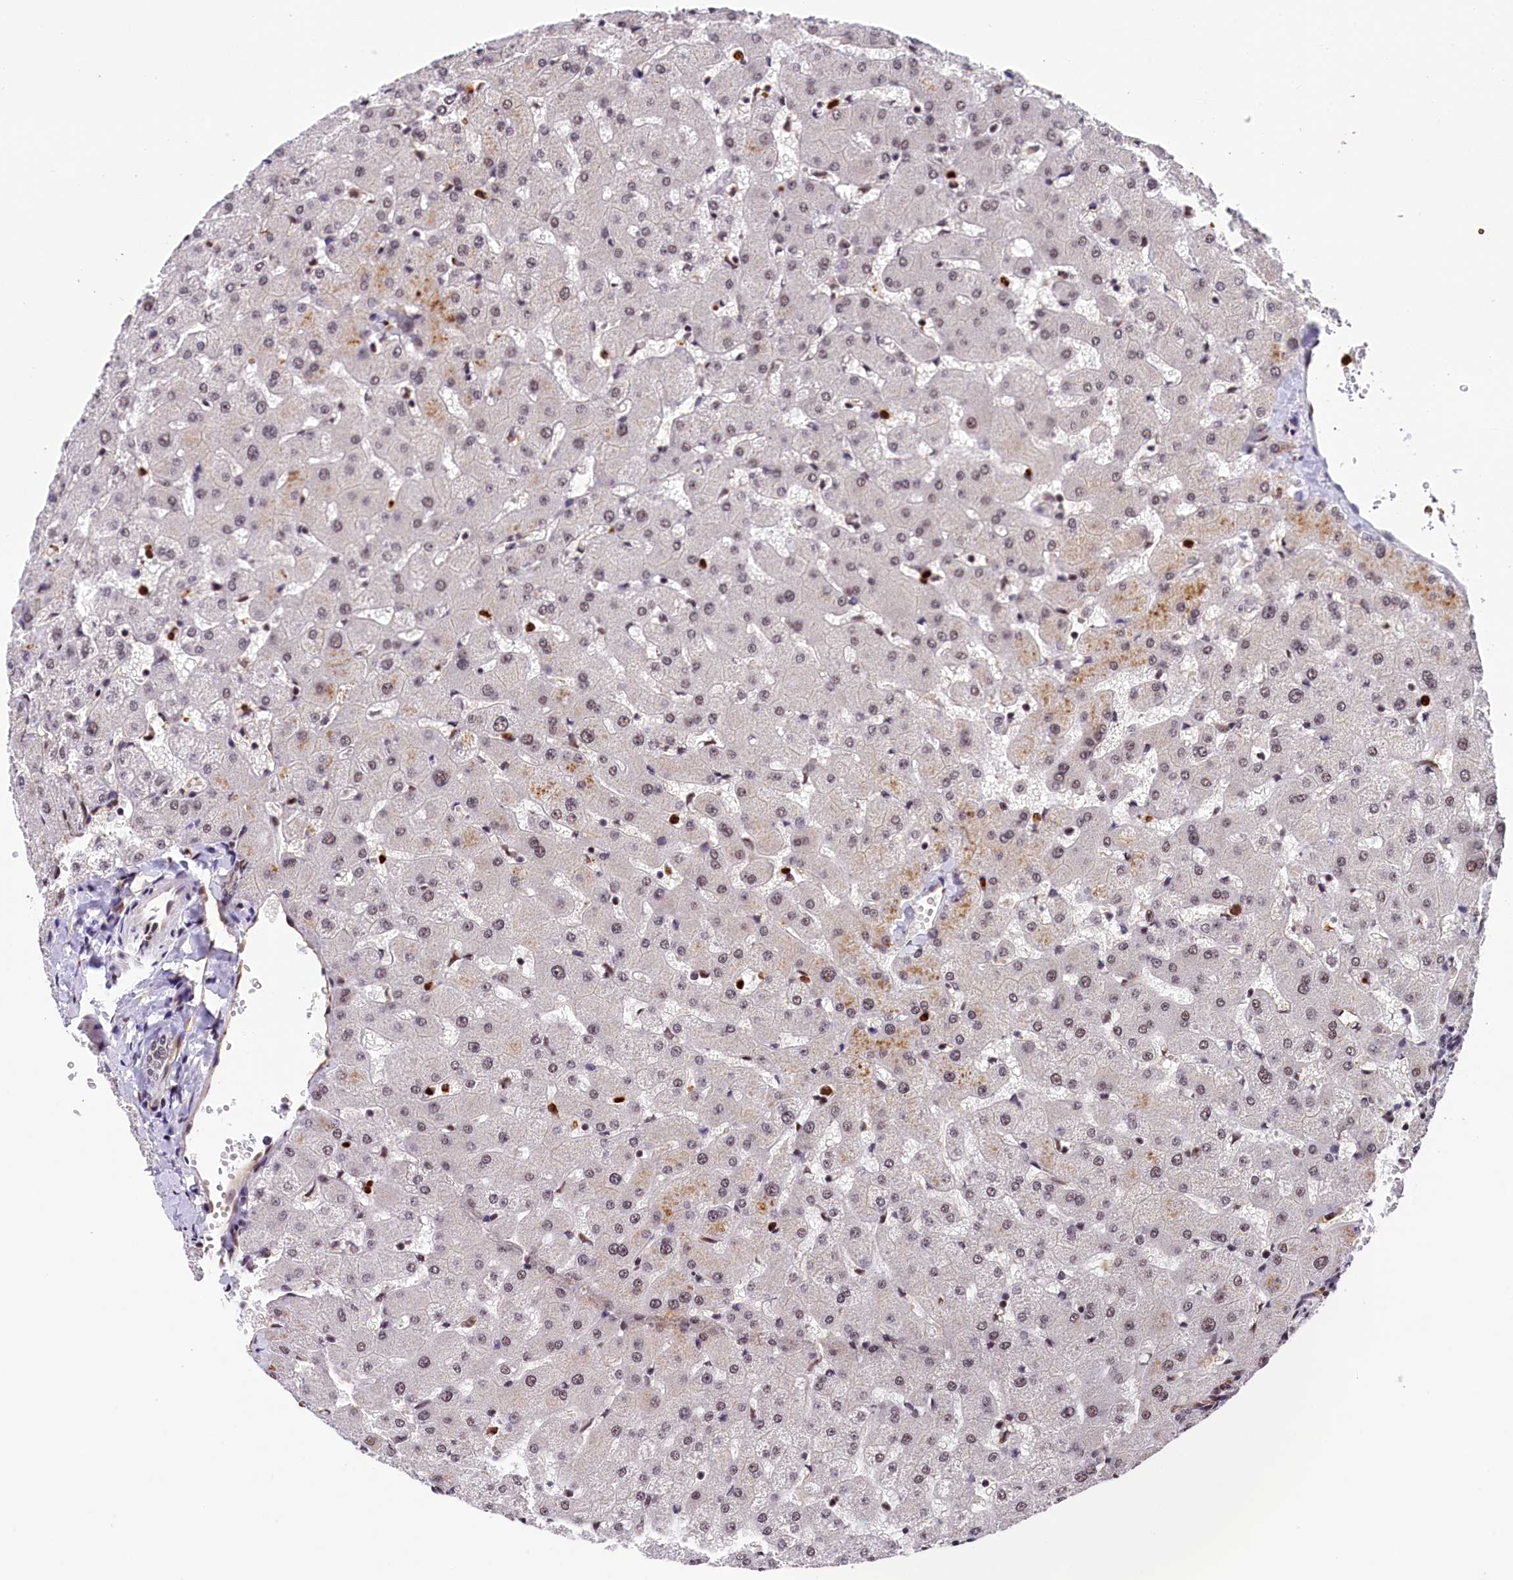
{"staining": {"intensity": "weak", "quantity": ">75%", "location": "nuclear"}, "tissue": "liver", "cell_type": "Cholangiocytes", "image_type": "normal", "snomed": [{"axis": "morphology", "description": "Normal tissue, NOS"}, {"axis": "topography", "description": "Liver"}], "caption": "Weak nuclear expression for a protein is present in approximately >75% of cholangiocytes of benign liver using immunohistochemistry.", "gene": "ADIG", "patient": {"sex": "female", "age": 63}}